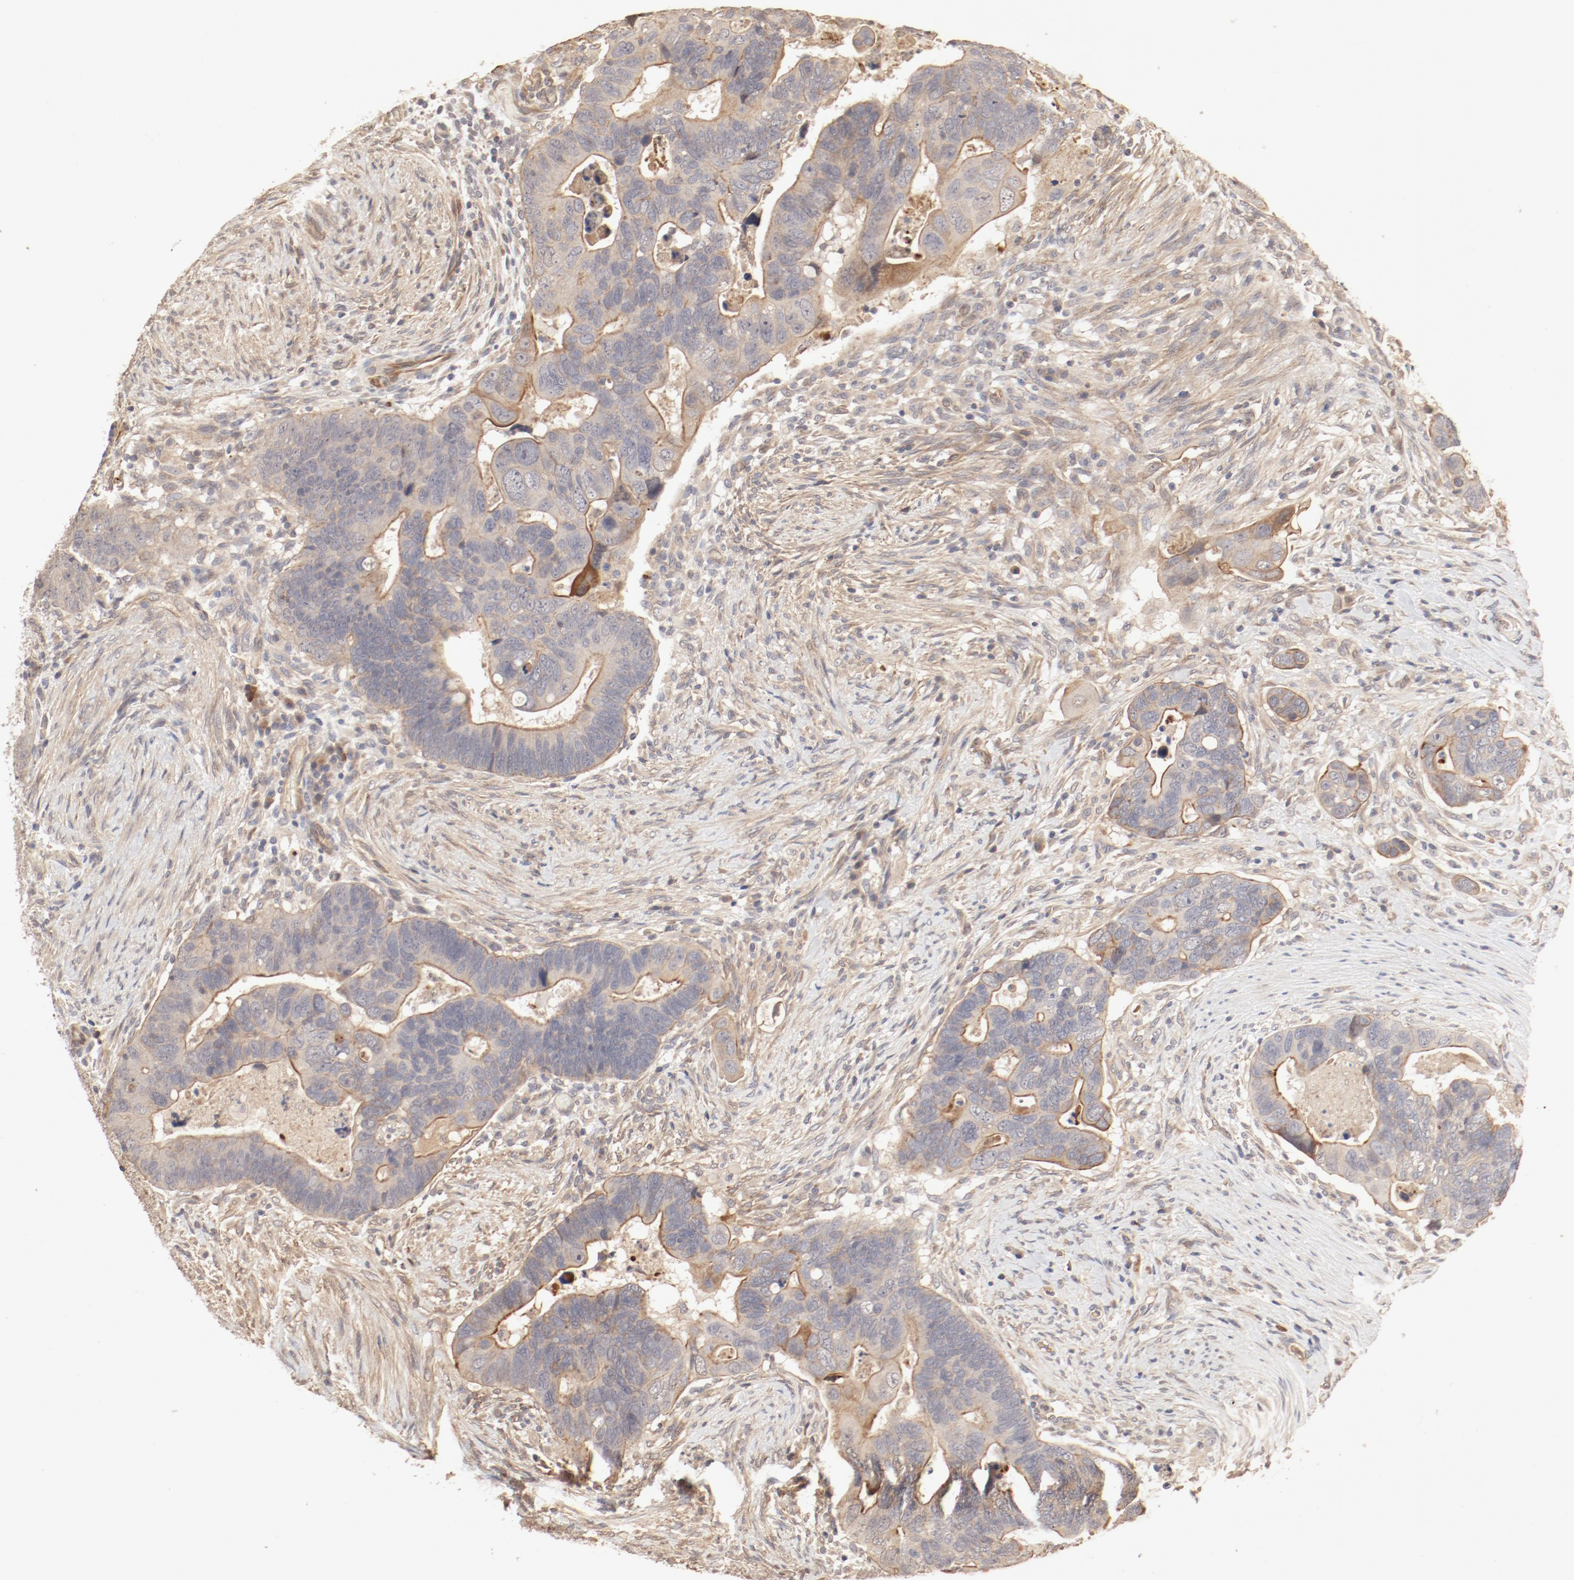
{"staining": {"intensity": "moderate", "quantity": ">75%", "location": "cytoplasmic/membranous"}, "tissue": "colorectal cancer", "cell_type": "Tumor cells", "image_type": "cancer", "snomed": [{"axis": "morphology", "description": "Adenocarcinoma, NOS"}, {"axis": "topography", "description": "Rectum"}], "caption": "Colorectal cancer (adenocarcinoma) tissue exhibits moderate cytoplasmic/membranous positivity in approximately >75% of tumor cells Nuclei are stained in blue.", "gene": "IL3RA", "patient": {"sex": "male", "age": 53}}